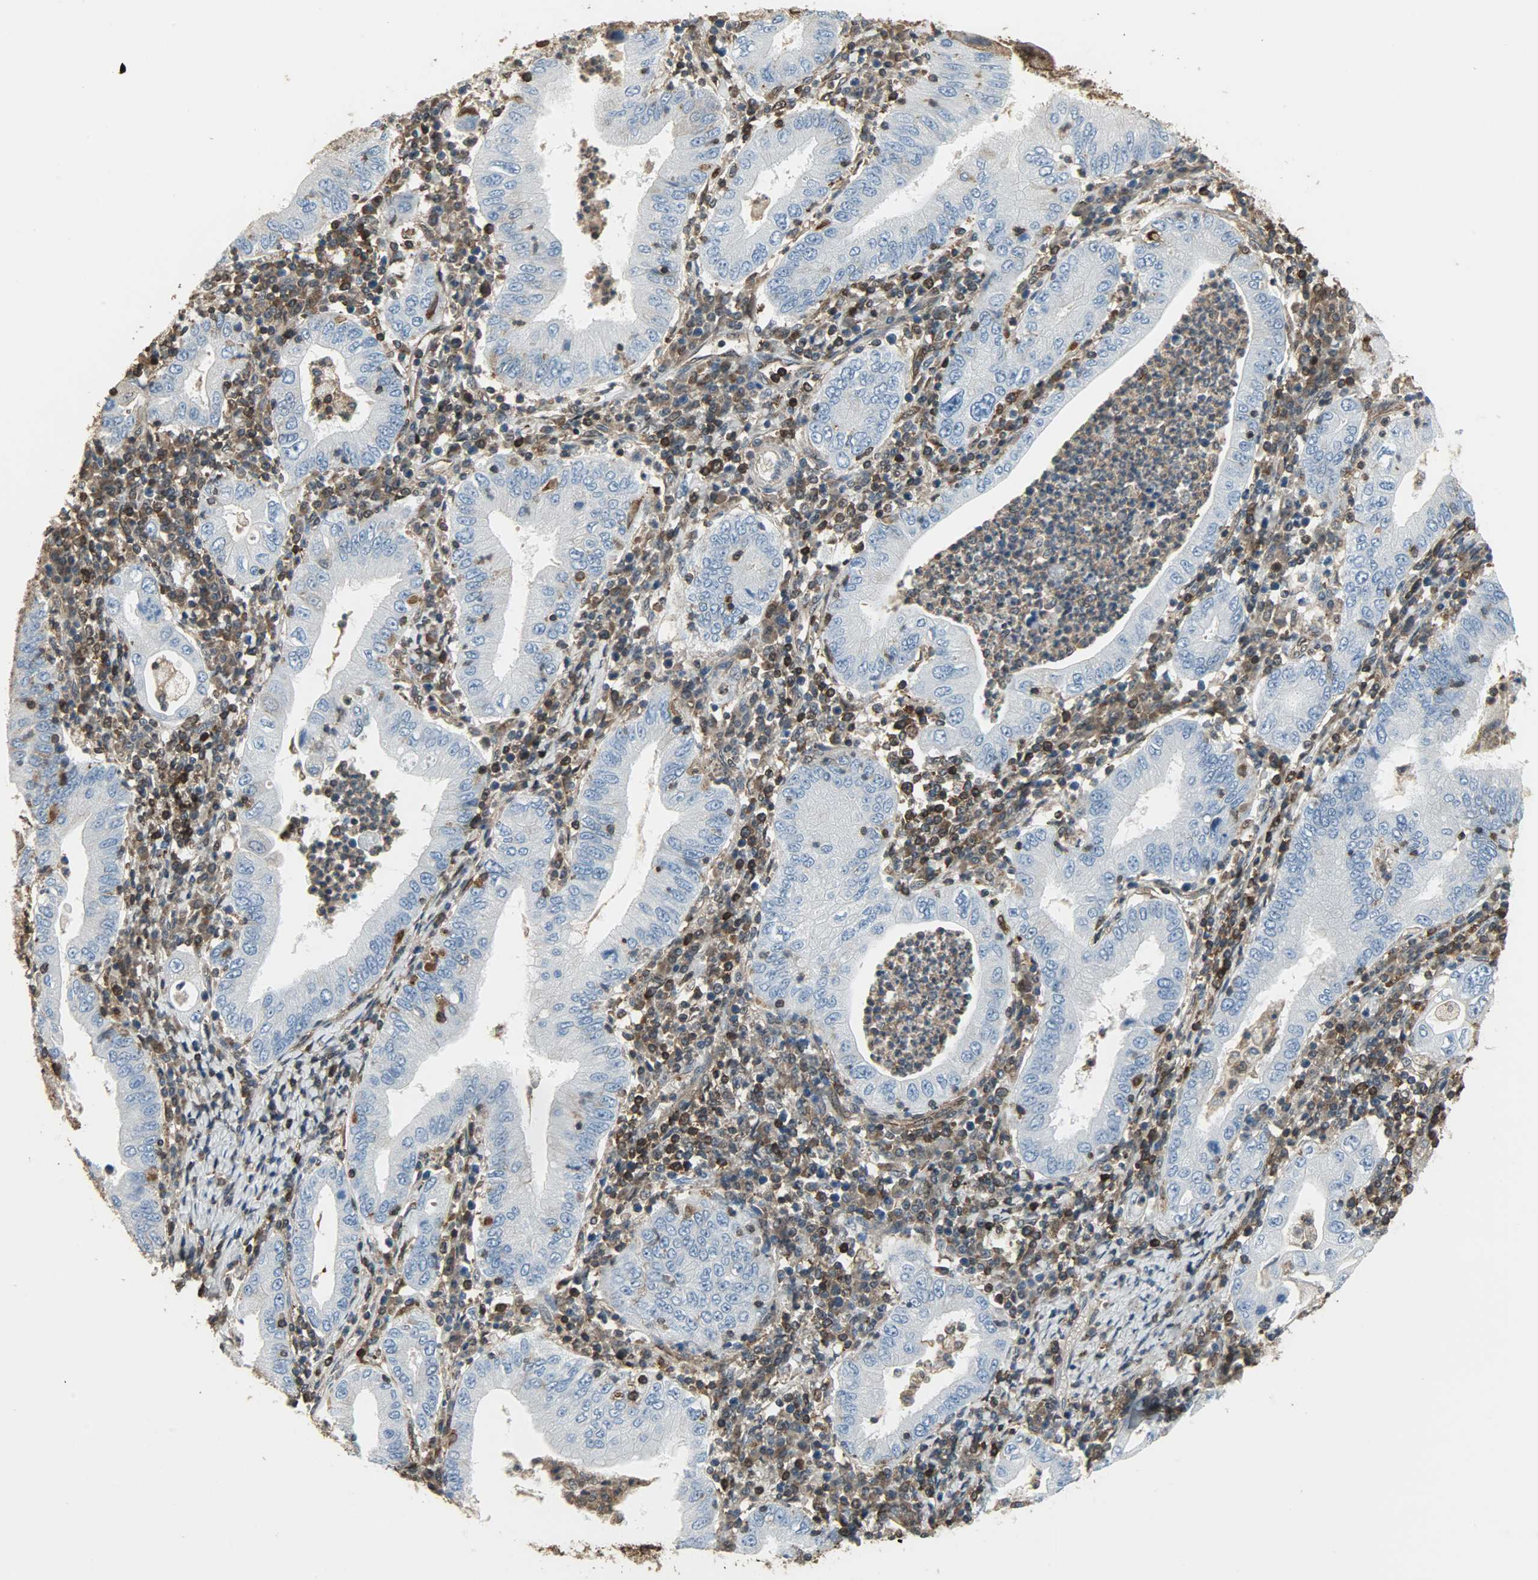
{"staining": {"intensity": "negative", "quantity": "none", "location": "none"}, "tissue": "stomach cancer", "cell_type": "Tumor cells", "image_type": "cancer", "snomed": [{"axis": "morphology", "description": "Normal tissue, NOS"}, {"axis": "morphology", "description": "Adenocarcinoma, NOS"}, {"axis": "topography", "description": "Esophagus"}, {"axis": "topography", "description": "Stomach, upper"}, {"axis": "topography", "description": "Peripheral nerve tissue"}], "caption": "This is an immunohistochemistry photomicrograph of stomach adenocarcinoma. There is no positivity in tumor cells.", "gene": "LDHB", "patient": {"sex": "male", "age": 62}}